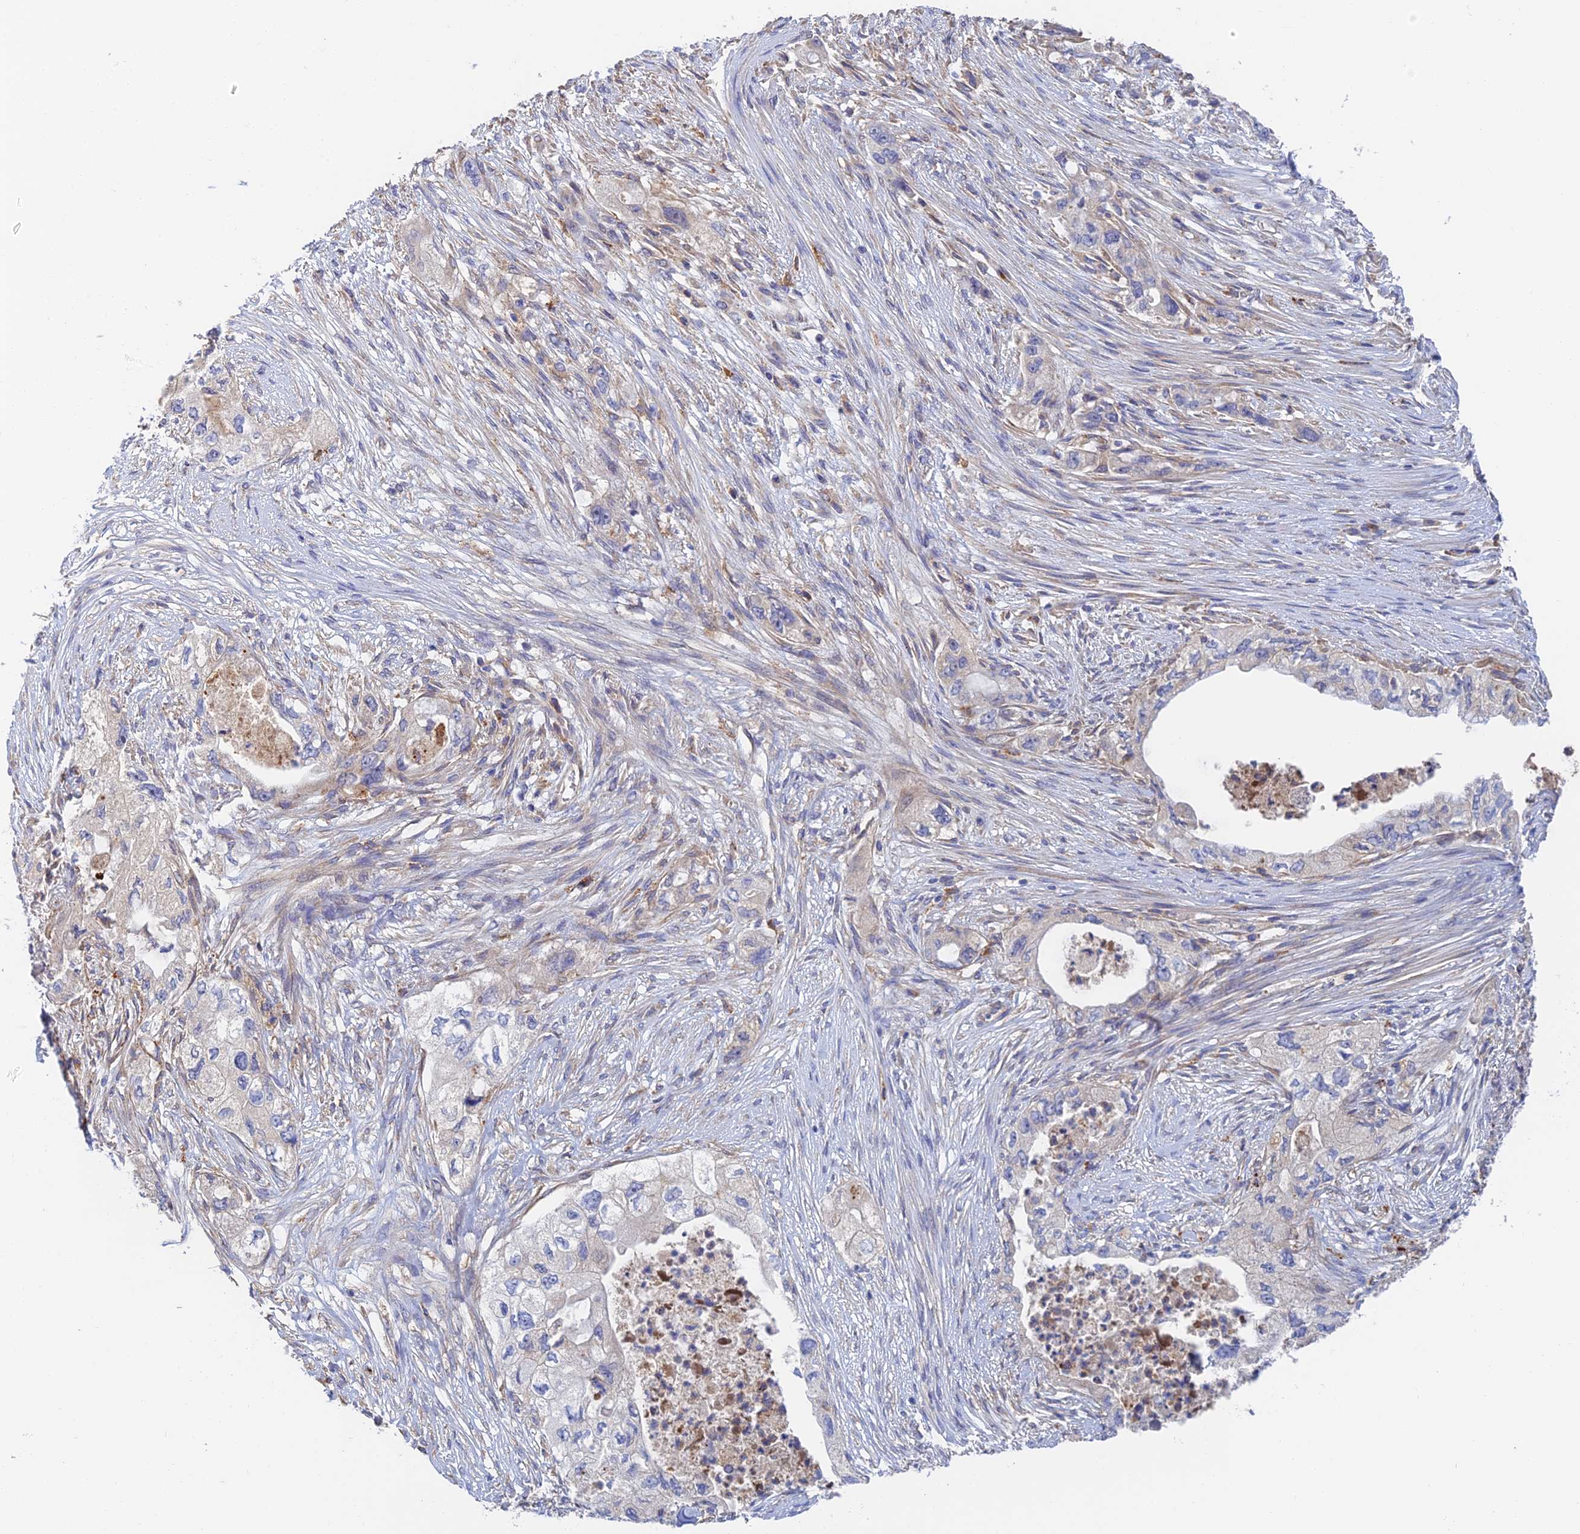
{"staining": {"intensity": "strong", "quantity": "<25%", "location": "cytoplasmic/membranous"}, "tissue": "pancreatic cancer", "cell_type": "Tumor cells", "image_type": "cancer", "snomed": [{"axis": "morphology", "description": "Adenocarcinoma, NOS"}, {"axis": "topography", "description": "Pancreas"}], "caption": "Immunohistochemical staining of human pancreatic cancer reveals medium levels of strong cytoplasmic/membranous protein positivity in about <25% of tumor cells. Using DAB (3,3'-diaminobenzidine) (brown) and hematoxylin (blue) stains, captured at high magnification using brightfield microscopy.", "gene": "RPGRIP1L", "patient": {"sex": "female", "age": 73}}